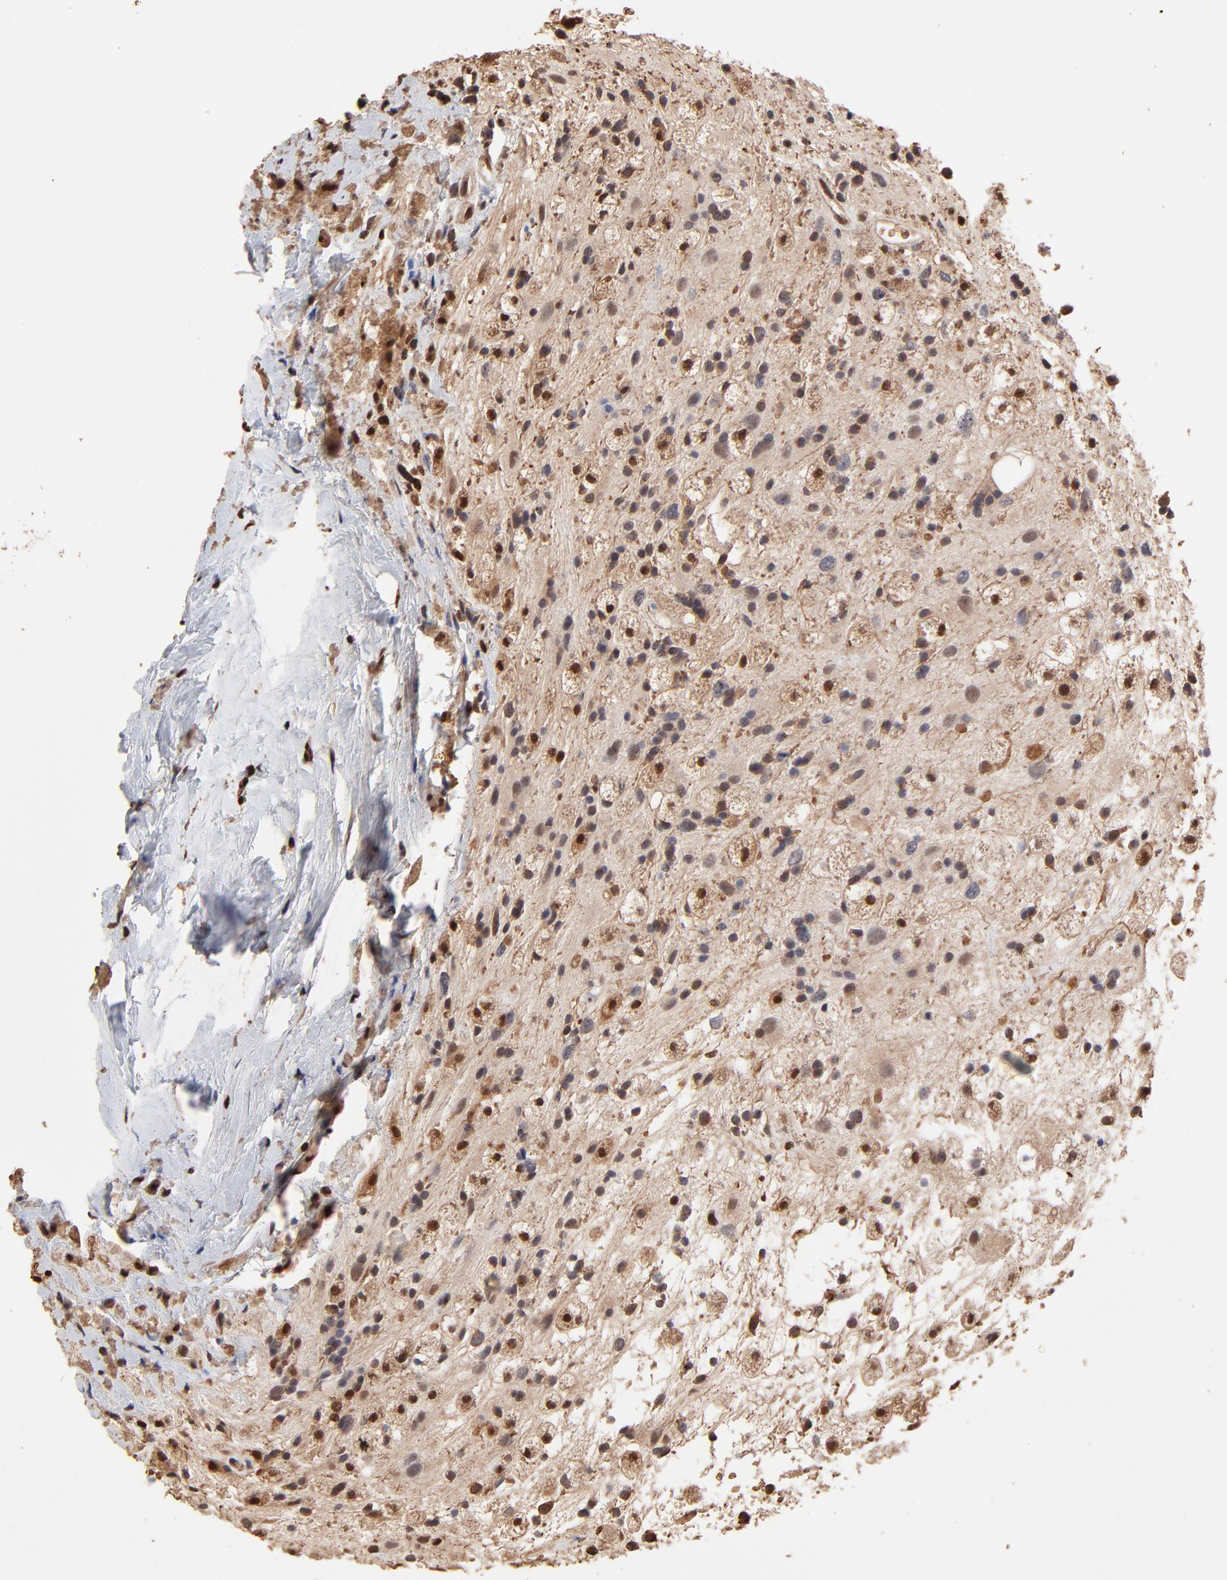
{"staining": {"intensity": "weak", "quantity": "25%-75%", "location": "nuclear"}, "tissue": "glioma", "cell_type": "Tumor cells", "image_type": "cancer", "snomed": [{"axis": "morphology", "description": "Glioma, malignant, High grade"}, {"axis": "topography", "description": "Brain"}], "caption": "Malignant glioma (high-grade) stained with a protein marker reveals weak staining in tumor cells.", "gene": "CASP1", "patient": {"sex": "male", "age": 48}}